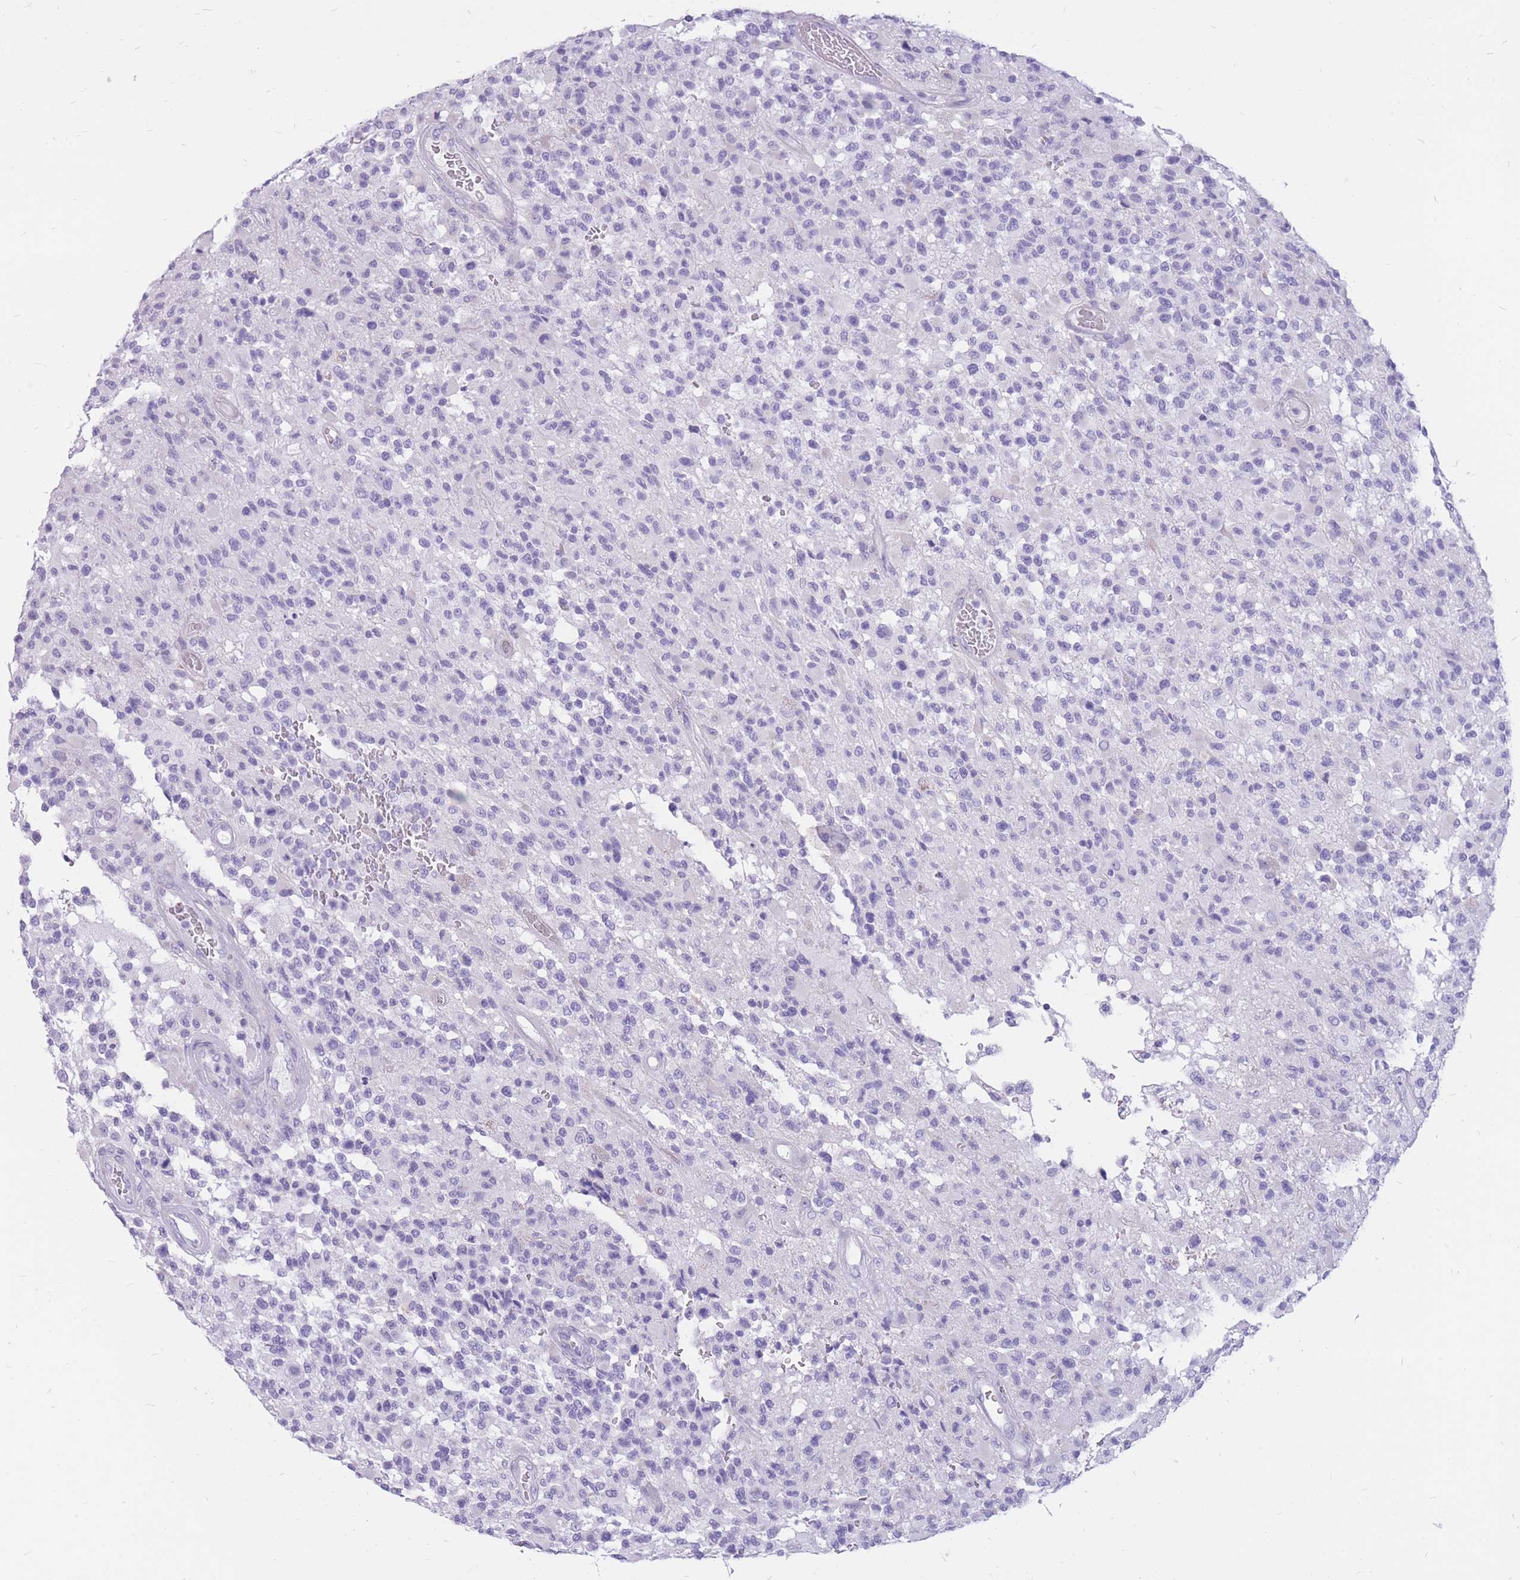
{"staining": {"intensity": "negative", "quantity": "none", "location": "none"}, "tissue": "glioma", "cell_type": "Tumor cells", "image_type": "cancer", "snomed": [{"axis": "morphology", "description": "Glioma, malignant, High grade"}, {"axis": "morphology", "description": "Glioblastoma, NOS"}, {"axis": "topography", "description": "Brain"}], "caption": "The immunohistochemistry (IHC) micrograph has no significant positivity in tumor cells of glioma tissue. Nuclei are stained in blue.", "gene": "CYP21A2", "patient": {"sex": "male", "age": 60}}